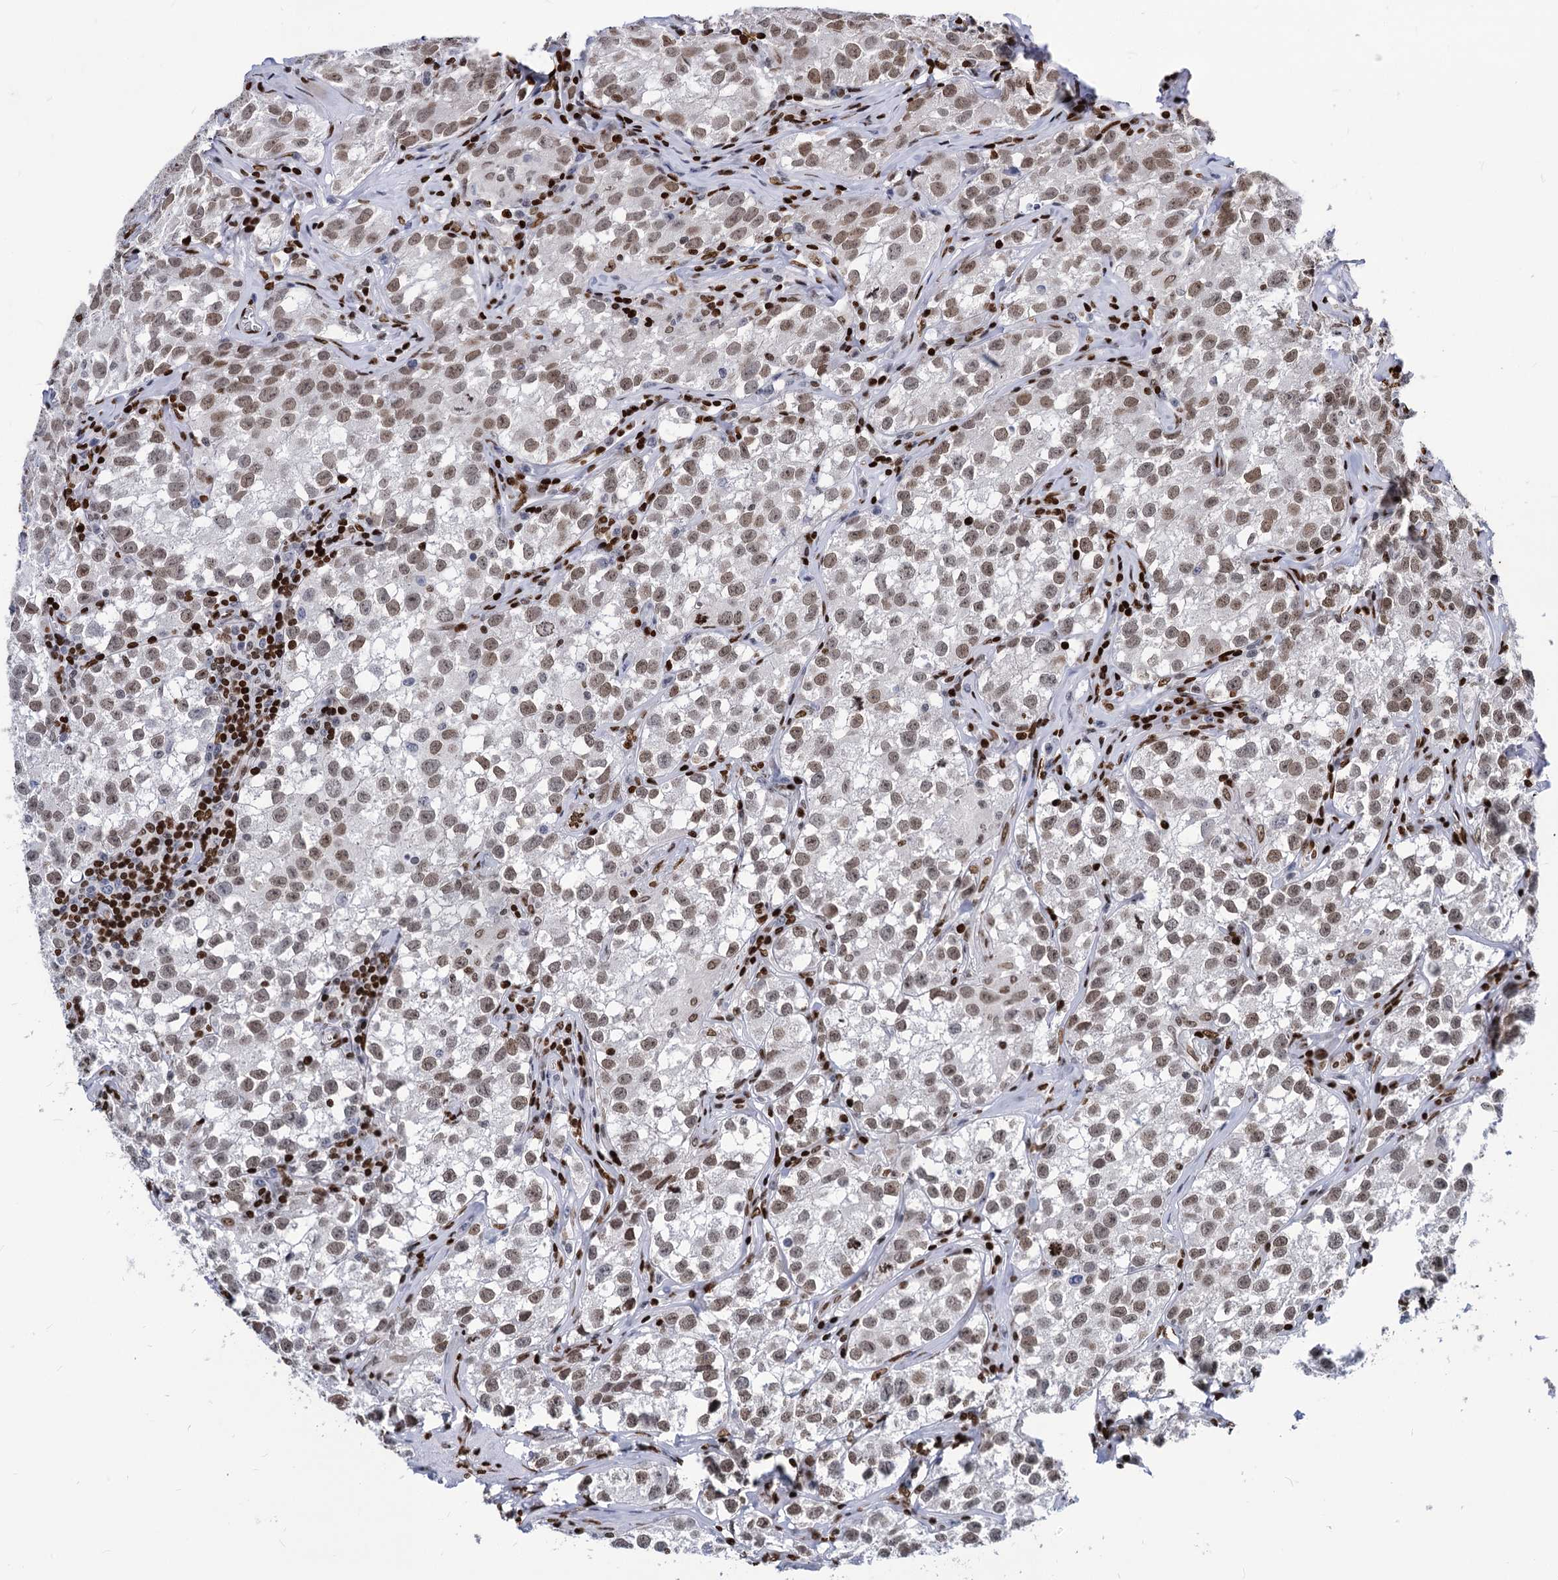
{"staining": {"intensity": "moderate", "quantity": ">75%", "location": "nuclear"}, "tissue": "testis cancer", "cell_type": "Tumor cells", "image_type": "cancer", "snomed": [{"axis": "morphology", "description": "Seminoma, NOS"}, {"axis": "morphology", "description": "Carcinoma, Embryonal, NOS"}, {"axis": "topography", "description": "Testis"}], "caption": "About >75% of tumor cells in human embryonal carcinoma (testis) reveal moderate nuclear protein staining as visualized by brown immunohistochemical staining.", "gene": "MECP2", "patient": {"sex": "male", "age": 43}}